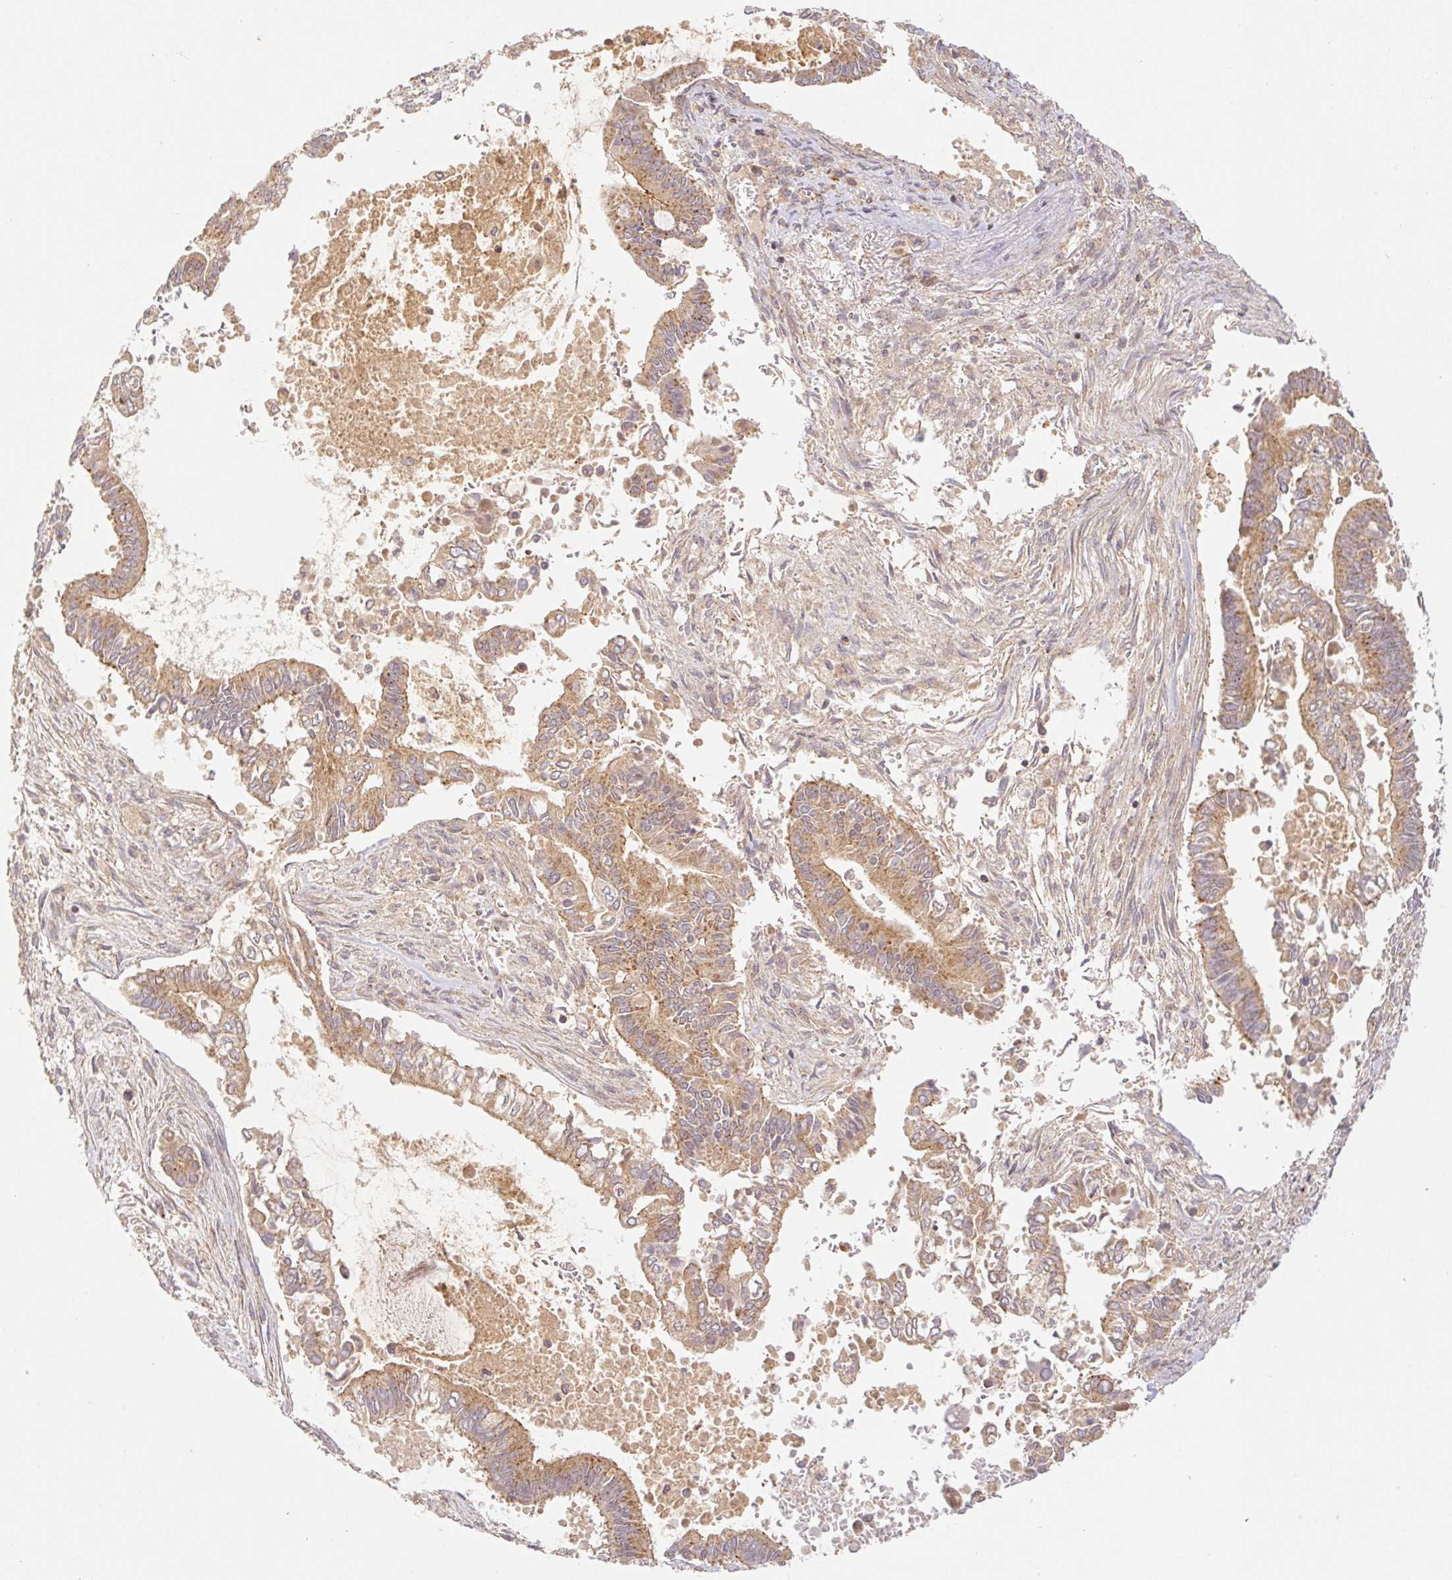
{"staining": {"intensity": "moderate", "quantity": ">75%", "location": "cytoplasmic/membranous"}, "tissue": "pancreatic cancer", "cell_type": "Tumor cells", "image_type": "cancer", "snomed": [{"axis": "morphology", "description": "Adenocarcinoma, NOS"}, {"axis": "topography", "description": "Pancreas"}], "caption": "Immunohistochemistry (IHC) image of neoplastic tissue: human pancreatic cancer (adenocarcinoma) stained using IHC reveals medium levels of moderate protein expression localized specifically in the cytoplasmic/membranous of tumor cells, appearing as a cytoplasmic/membranous brown color.", "gene": "MTHFD1", "patient": {"sex": "male", "age": 68}}